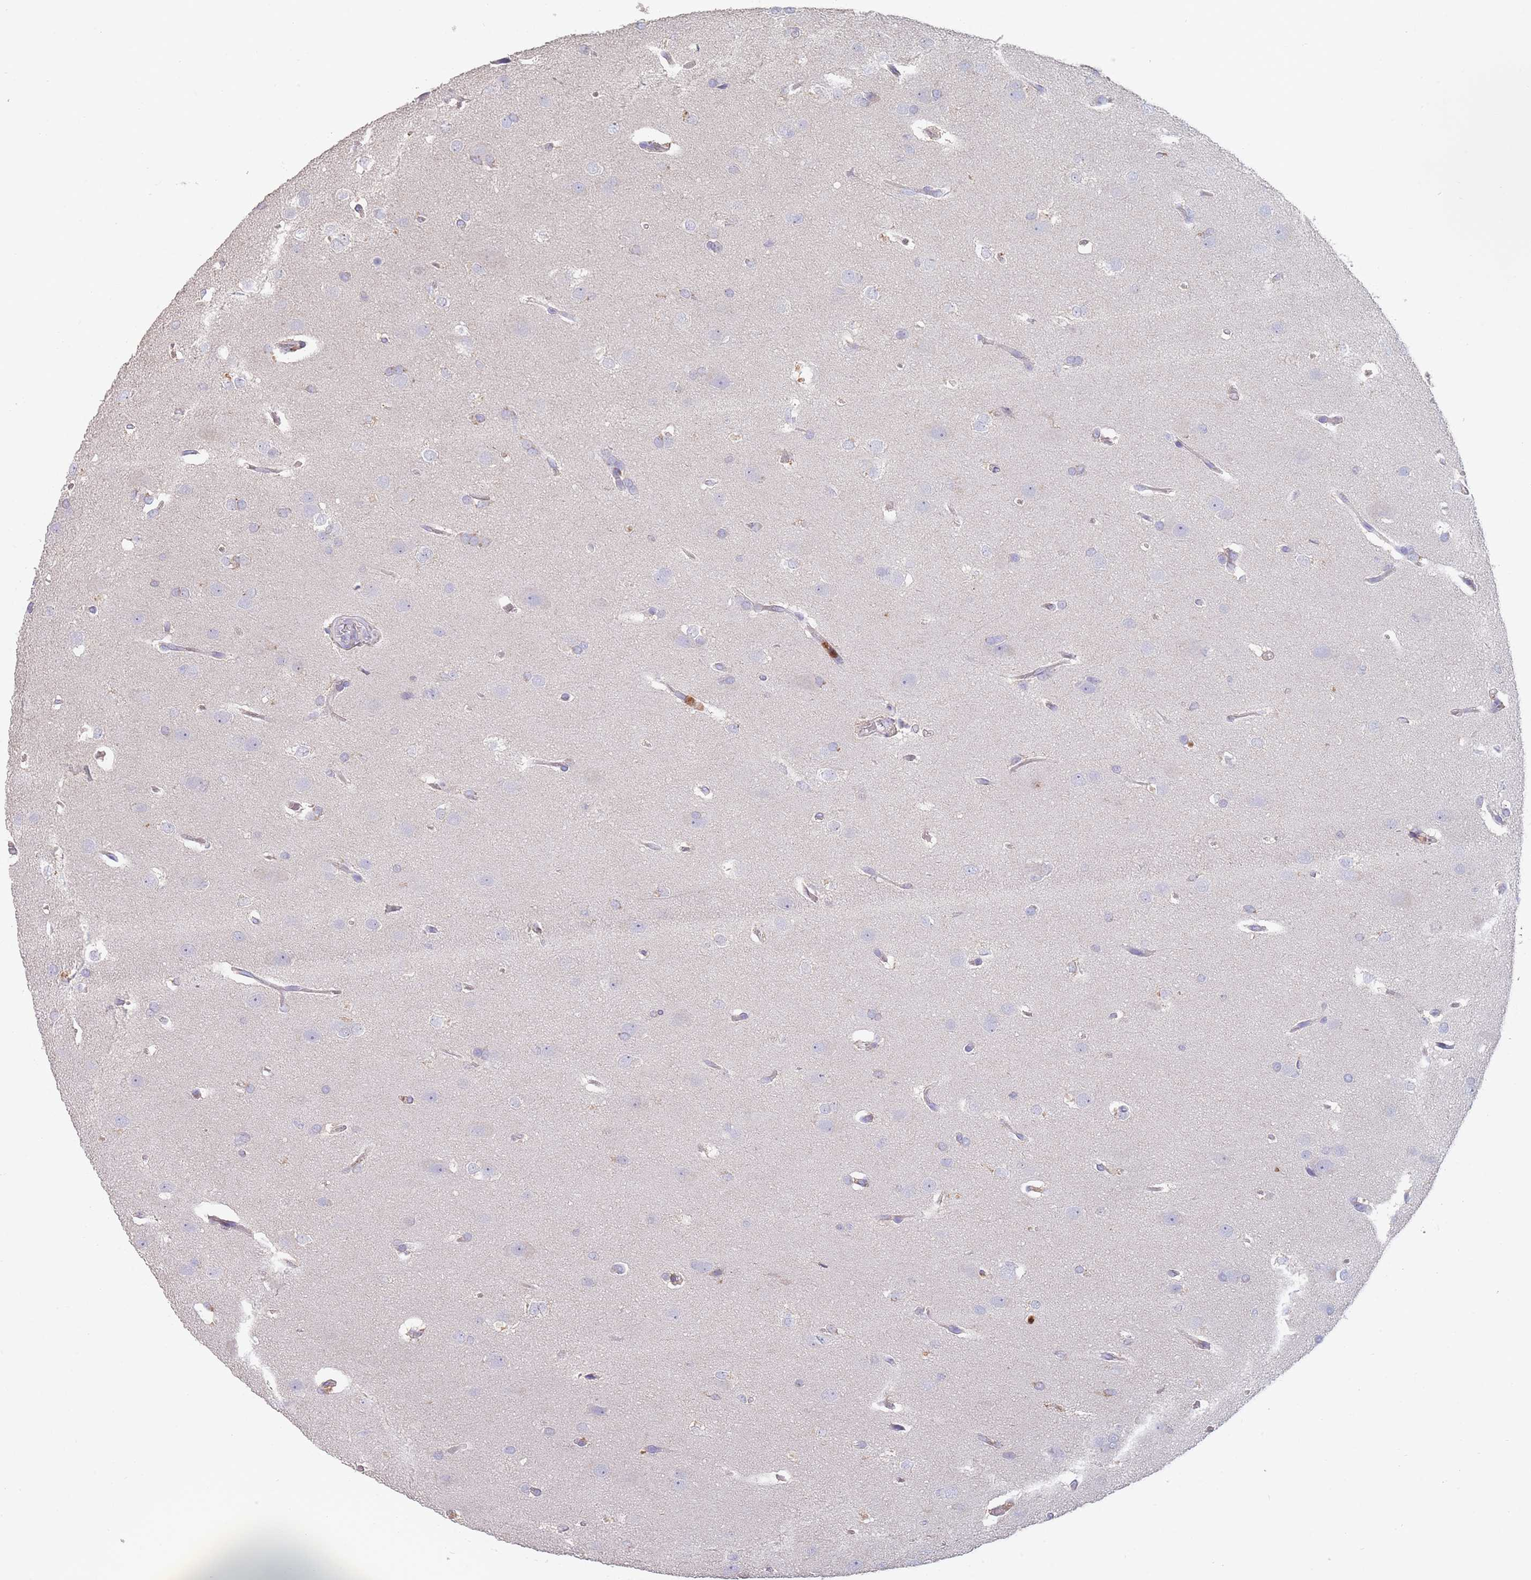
{"staining": {"intensity": "negative", "quantity": "none", "location": "none"}, "tissue": "glioma", "cell_type": "Tumor cells", "image_type": "cancer", "snomed": [{"axis": "morphology", "description": "Glioma, malignant, Low grade"}, {"axis": "topography", "description": "Brain"}], "caption": "A photomicrograph of human malignant glioma (low-grade) is negative for staining in tumor cells.", "gene": "CLEC12A", "patient": {"sex": "female", "age": 32}}